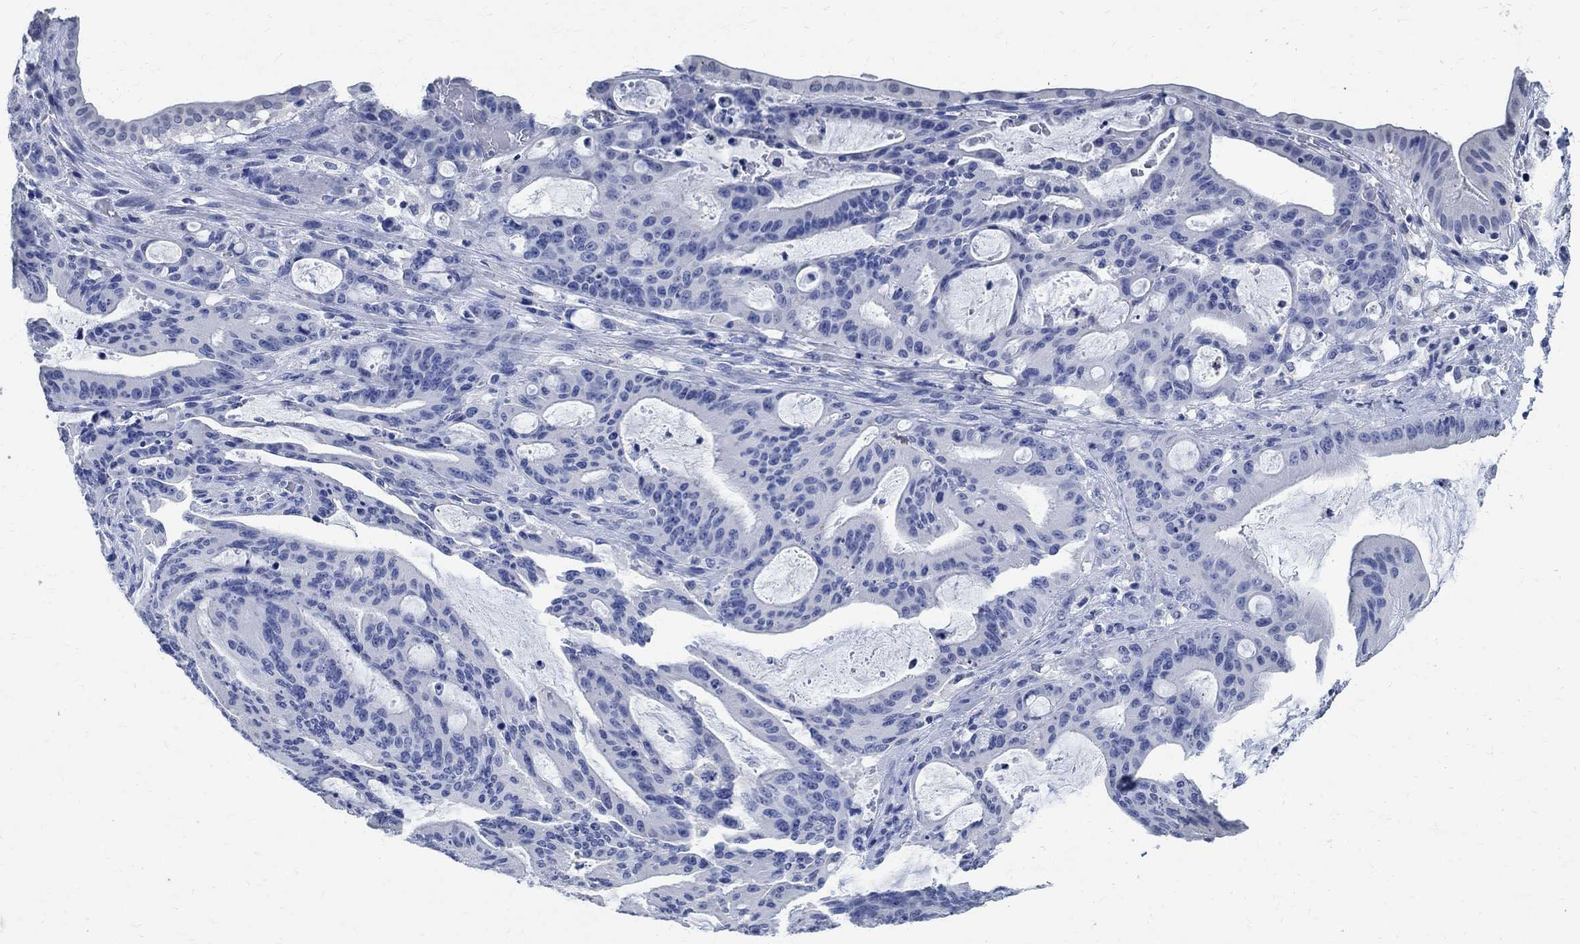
{"staining": {"intensity": "negative", "quantity": "none", "location": "none"}, "tissue": "liver cancer", "cell_type": "Tumor cells", "image_type": "cancer", "snomed": [{"axis": "morphology", "description": "Cholangiocarcinoma"}, {"axis": "topography", "description": "Liver"}], "caption": "Immunohistochemistry histopathology image of neoplastic tissue: human liver cholangiocarcinoma stained with DAB exhibits no significant protein expression in tumor cells. The staining was performed using DAB (3,3'-diaminobenzidine) to visualize the protein expression in brown, while the nuclei were stained in blue with hematoxylin (Magnification: 20x).", "gene": "TMEM221", "patient": {"sex": "female", "age": 73}}